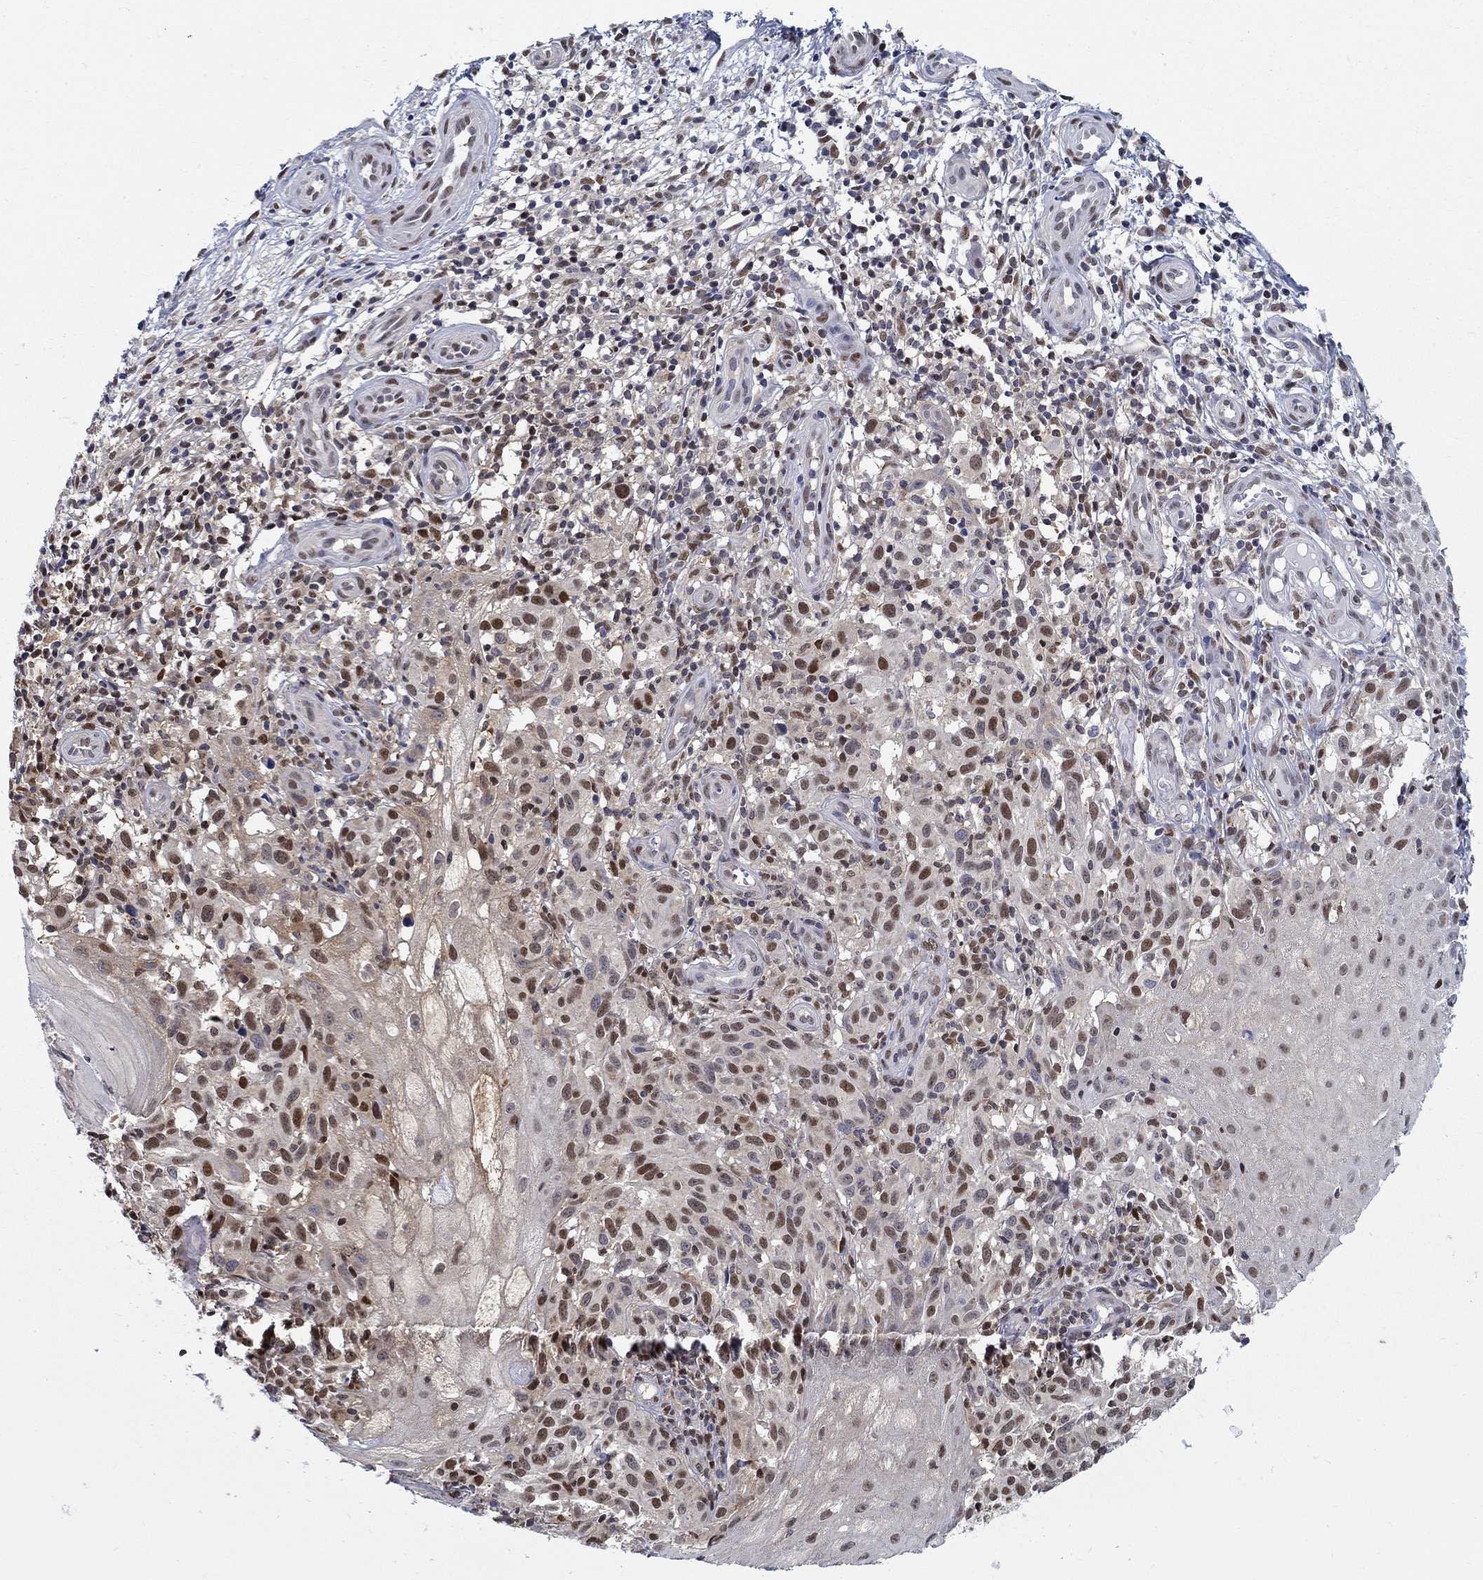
{"staining": {"intensity": "strong", "quantity": "<25%", "location": "nuclear"}, "tissue": "melanoma", "cell_type": "Tumor cells", "image_type": "cancer", "snomed": [{"axis": "morphology", "description": "Malignant melanoma, NOS"}, {"axis": "topography", "description": "Skin"}], "caption": "Tumor cells reveal medium levels of strong nuclear expression in about <25% of cells in melanoma.", "gene": "ZNF594", "patient": {"sex": "female", "age": 53}}